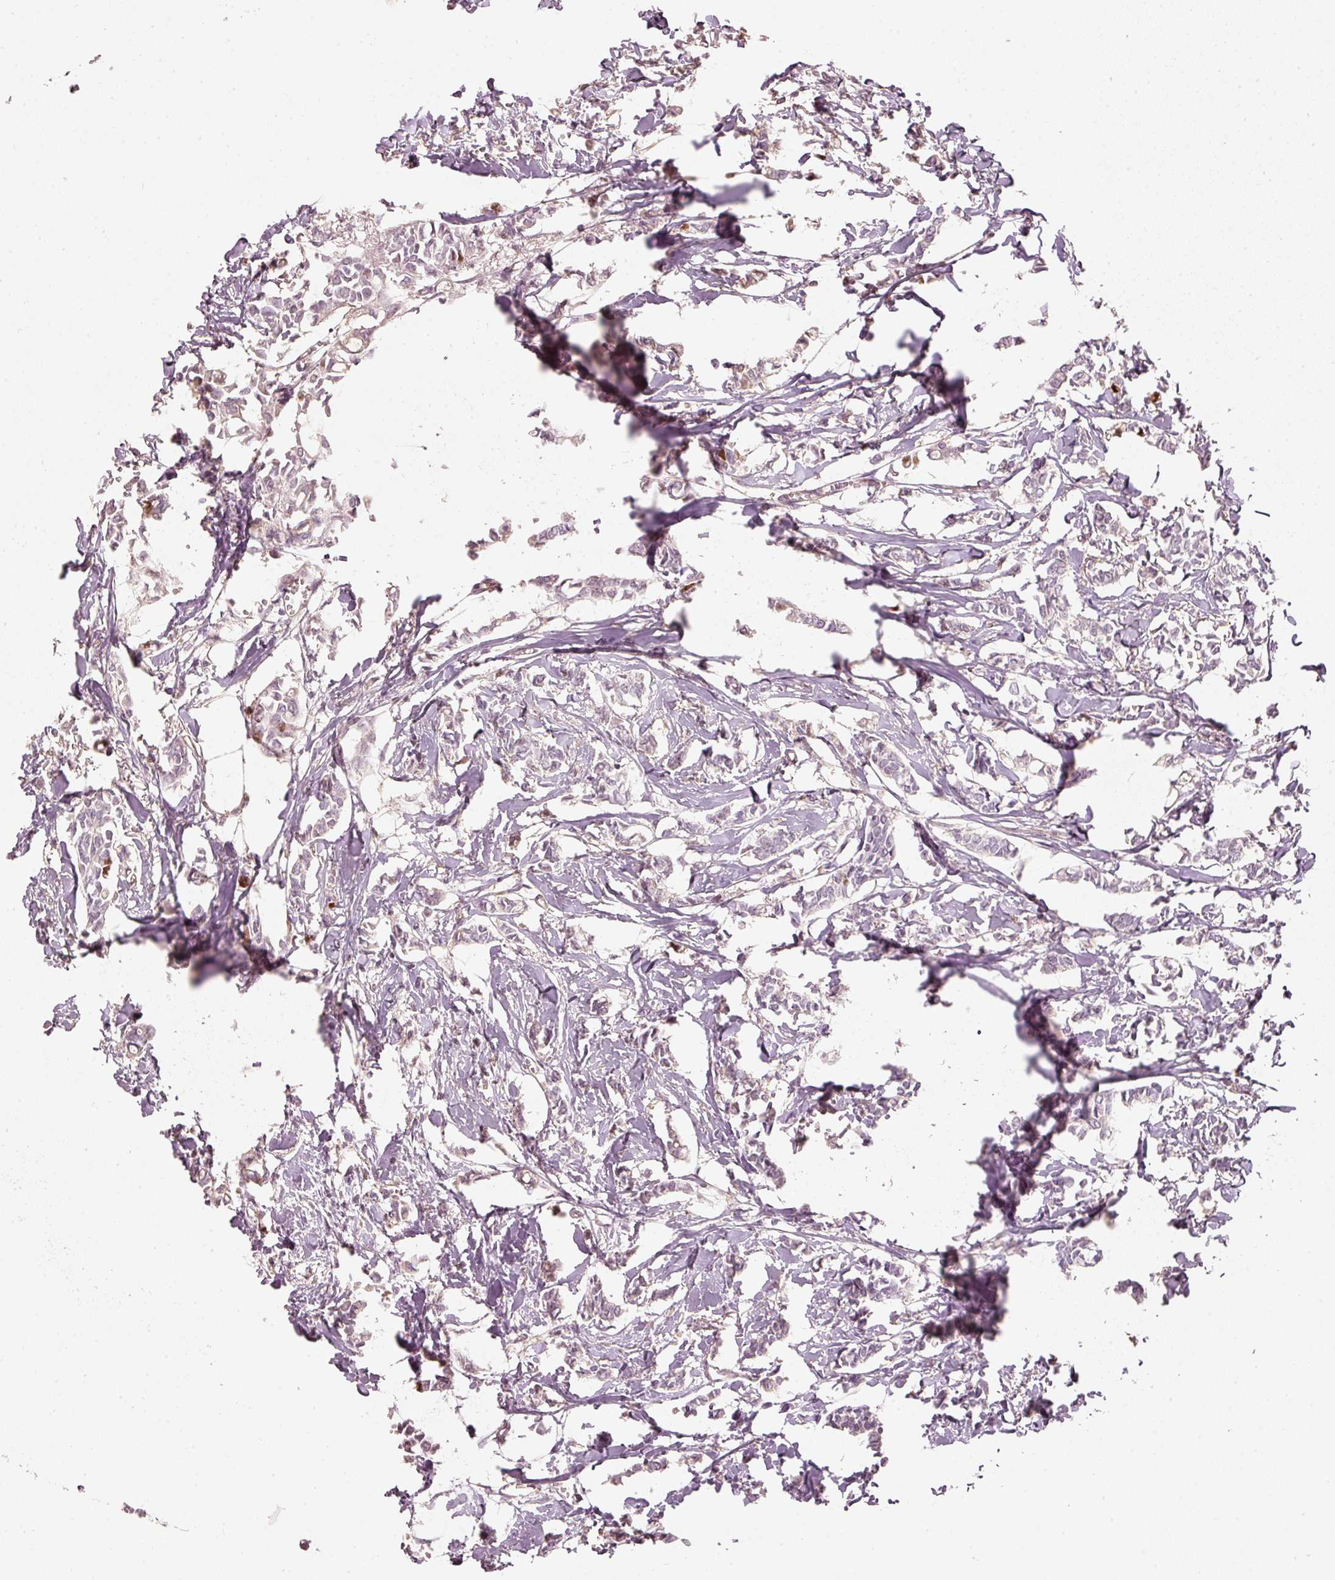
{"staining": {"intensity": "negative", "quantity": "none", "location": "none"}, "tissue": "breast cancer", "cell_type": "Tumor cells", "image_type": "cancer", "snomed": [{"axis": "morphology", "description": "Duct carcinoma"}, {"axis": "topography", "description": "Breast"}], "caption": "Breast cancer stained for a protein using immunohistochemistry (IHC) reveals no expression tumor cells.", "gene": "TREX2", "patient": {"sex": "female", "age": 41}}